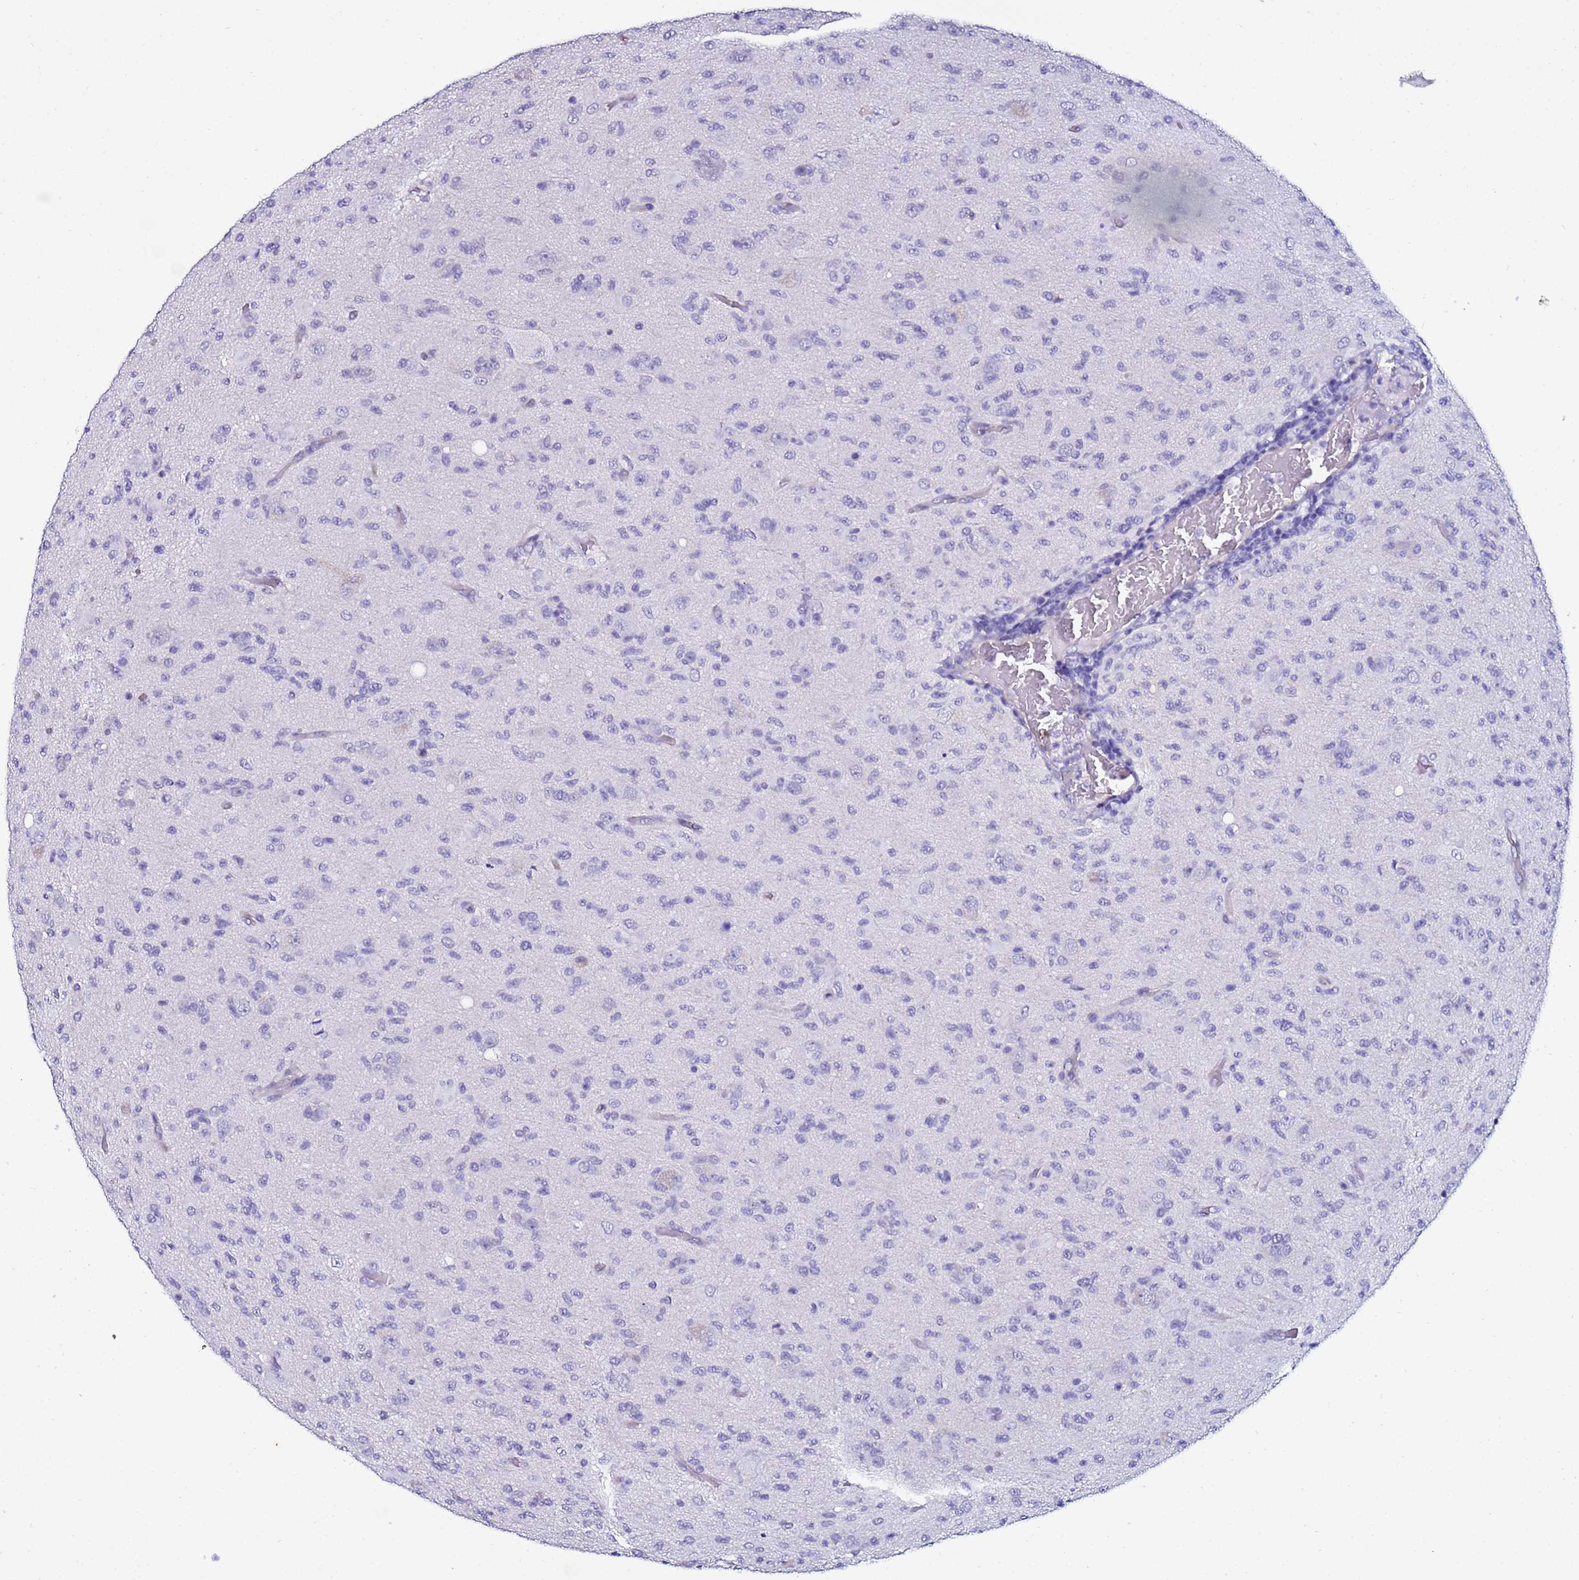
{"staining": {"intensity": "negative", "quantity": "none", "location": "none"}, "tissue": "glioma", "cell_type": "Tumor cells", "image_type": "cancer", "snomed": [{"axis": "morphology", "description": "Glioma, malignant, High grade"}, {"axis": "topography", "description": "Brain"}], "caption": "A high-resolution histopathology image shows IHC staining of malignant glioma (high-grade), which demonstrates no significant positivity in tumor cells.", "gene": "DEFB104A", "patient": {"sex": "female", "age": 57}}